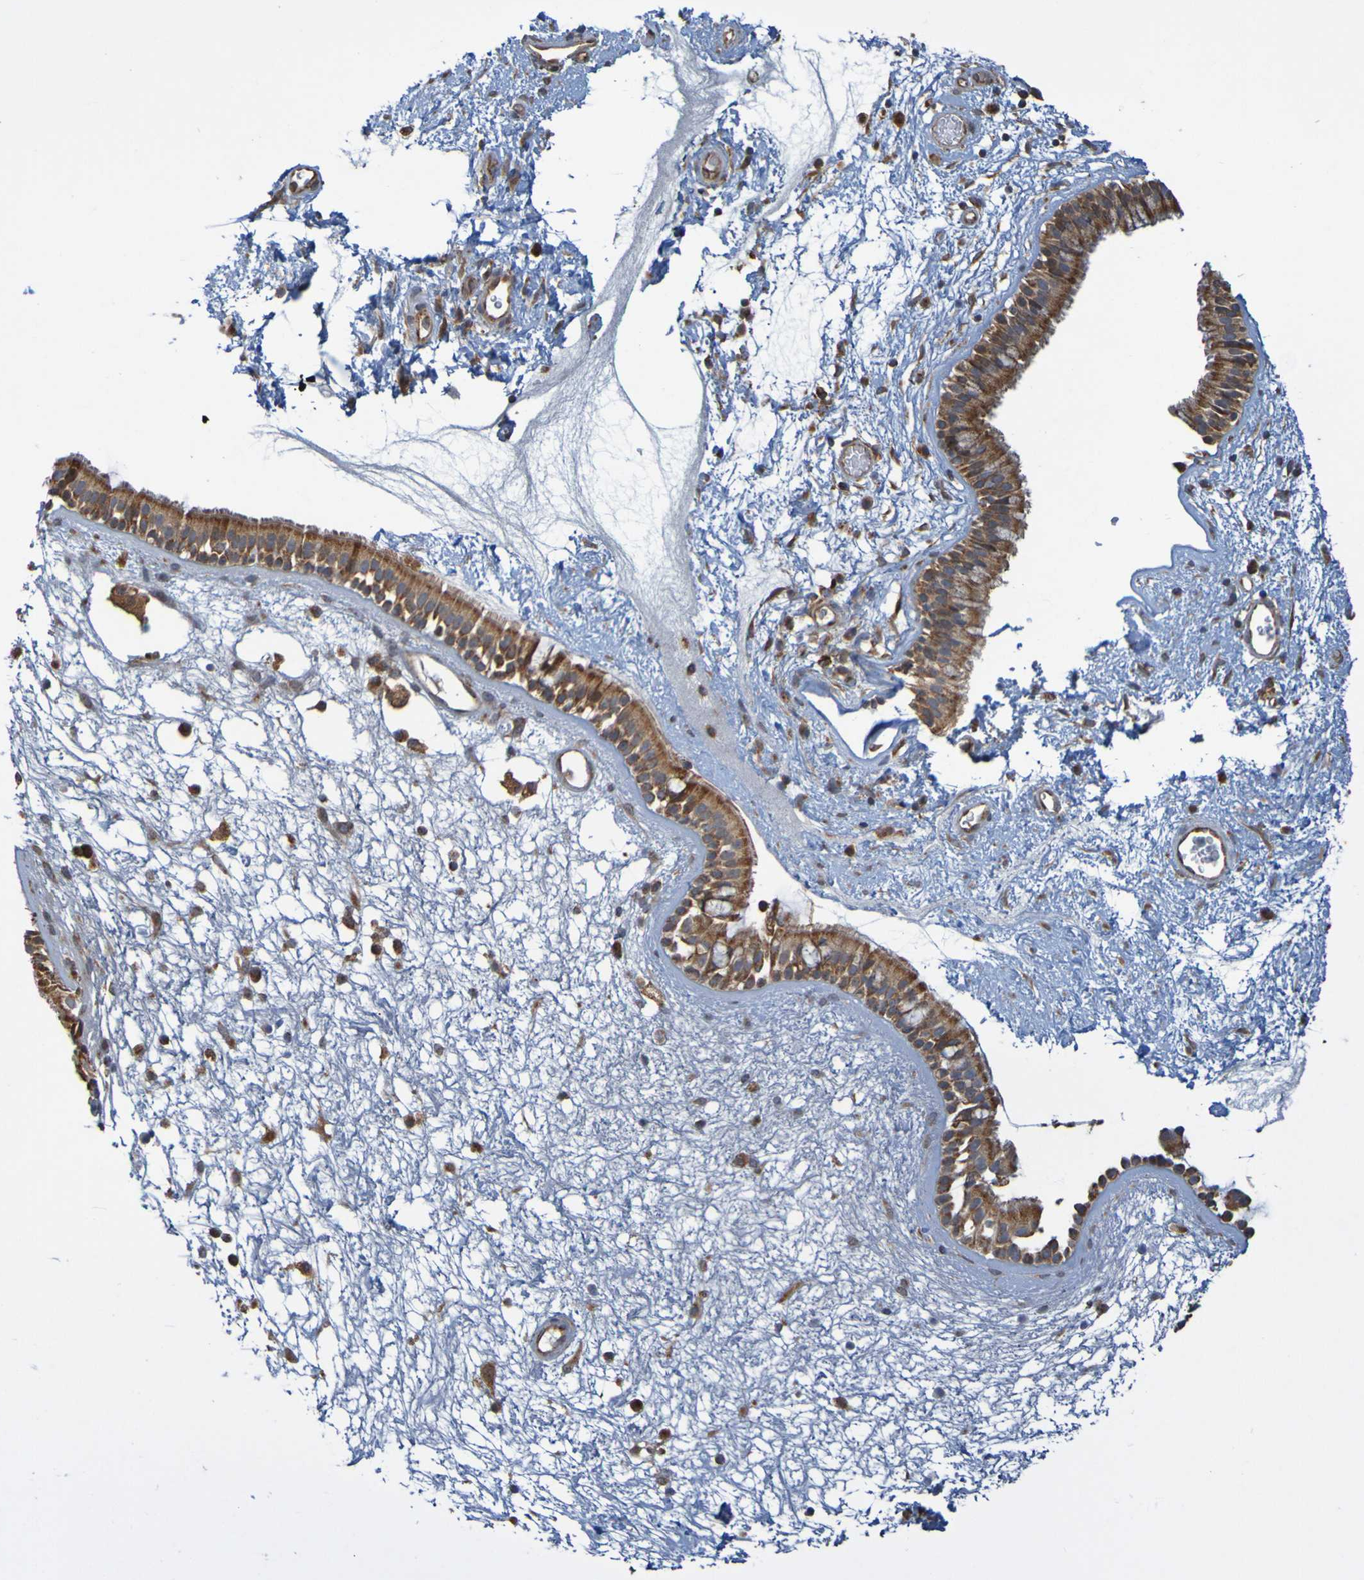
{"staining": {"intensity": "moderate", "quantity": ">75%", "location": "cytoplasmic/membranous"}, "tissue": "nasopharynx", "cell_type": "Respiratory epithelial cells", "image_type": "normal", "snomed": [{"axis": "morphology", "description": "Normal tissue, NOS"}, {"axis": "morphology", "description": "Inflammation, NOS"}, {"axis": "topography", "description": "Nasopharynx"}], "caption": "IHC photomicrograph of benign nasopharynx stained for a protein (brown), which displays medium levels of moderate cytoplasmic/membranous positivity in approximately >75% of respiratory epithelial cells.", "gene": "TMBIM1", "patient": {"sex": "male", "age": 48}}